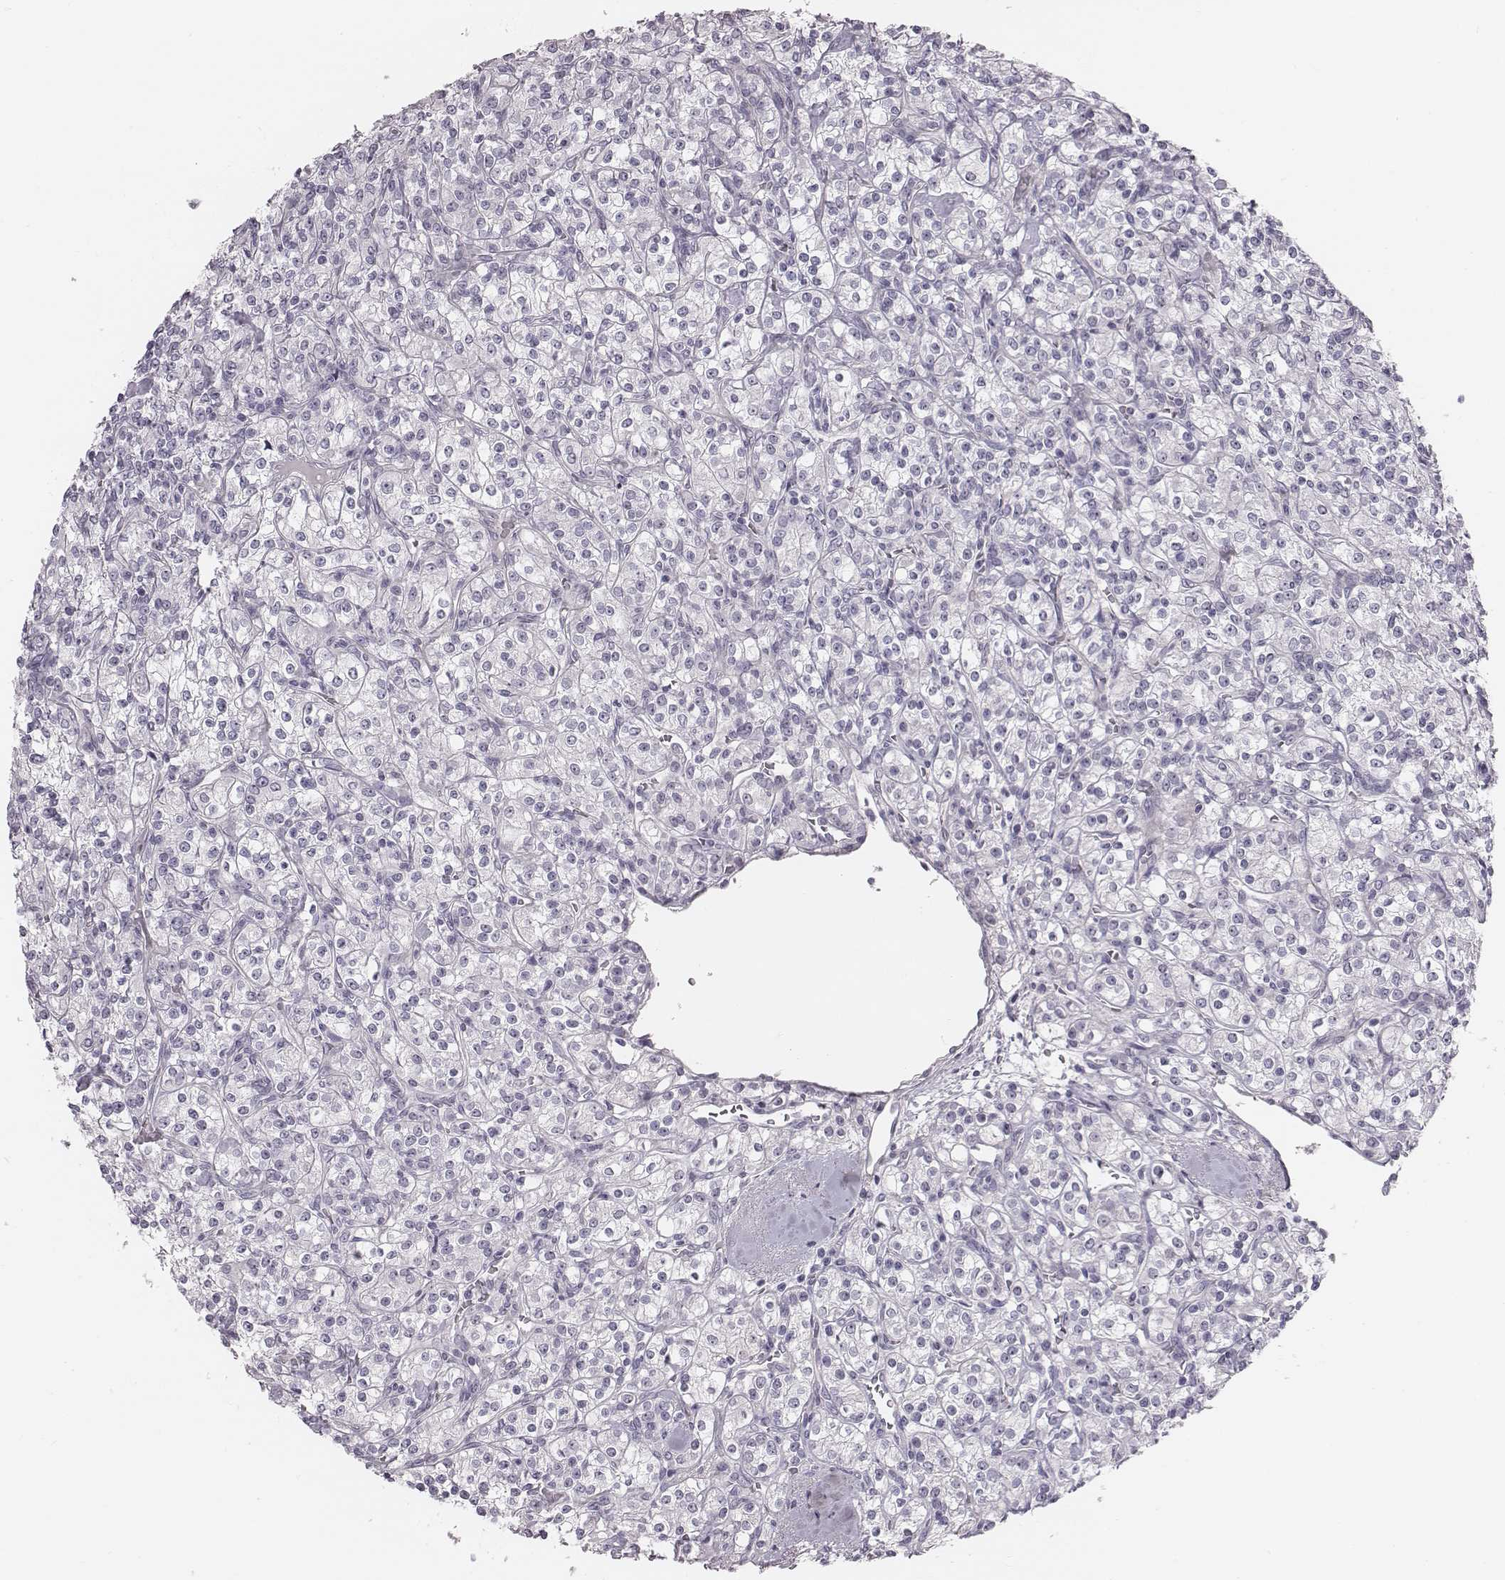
{"staining": {"intensity": "negative", "quantity": "none", "location": "none"}, "tissue": "renal cancer", "cell_type": "Tumor cells", "image_type": "cancer", "snomed": [{"axis": "morphology", "description": "Adenocarcinoma, NOS"}, {"axis": "topography", "description": "Kidney"}], "caption": "Adenocarcinoma (renal) stained for a protein using IHC displays no expression tumor cells.", "gene": "CACNG4", "patient": {"sex": "male", "age": 77}}